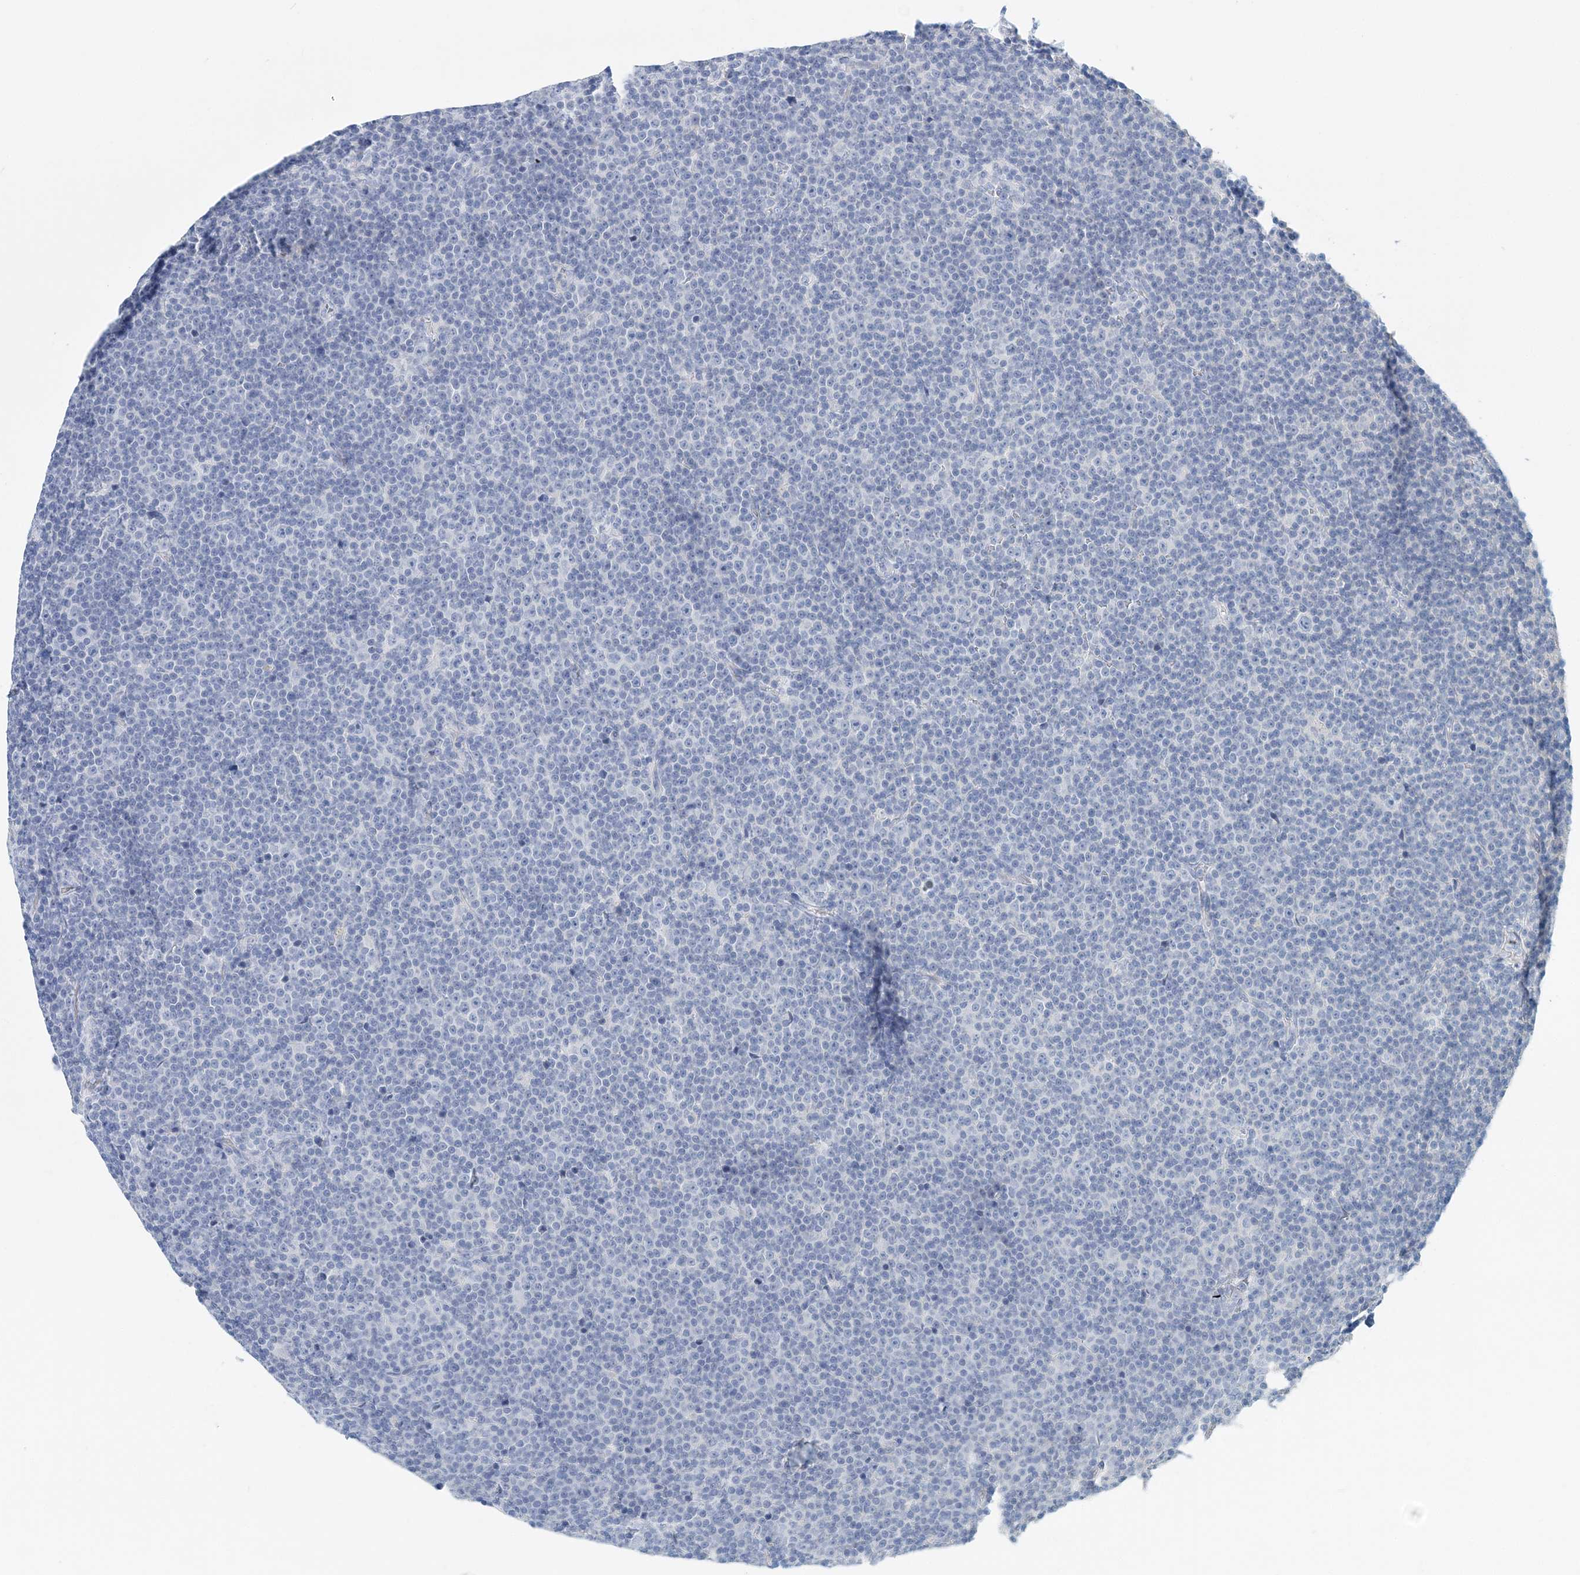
{"staining": {"intensity": "negative", "quantity": "none", "location": "none"}, "tissue": "lymphoma", "cell_type": "Tumor cells", "image_type": "cancer", "snomed": [{"axis": "morphology", "description": "Malignant lymphoma, non-Hodgkin's type, Low grade"}, {"axis": "topography", "description": "Lymph node"}], "caption": "The immunohistochemistry photomicrograph has no significant positivity in tumor cells of lymphoma tissue.", "gene": "LRRIQ4", "patient": {"sex": "female", "age": 67}}